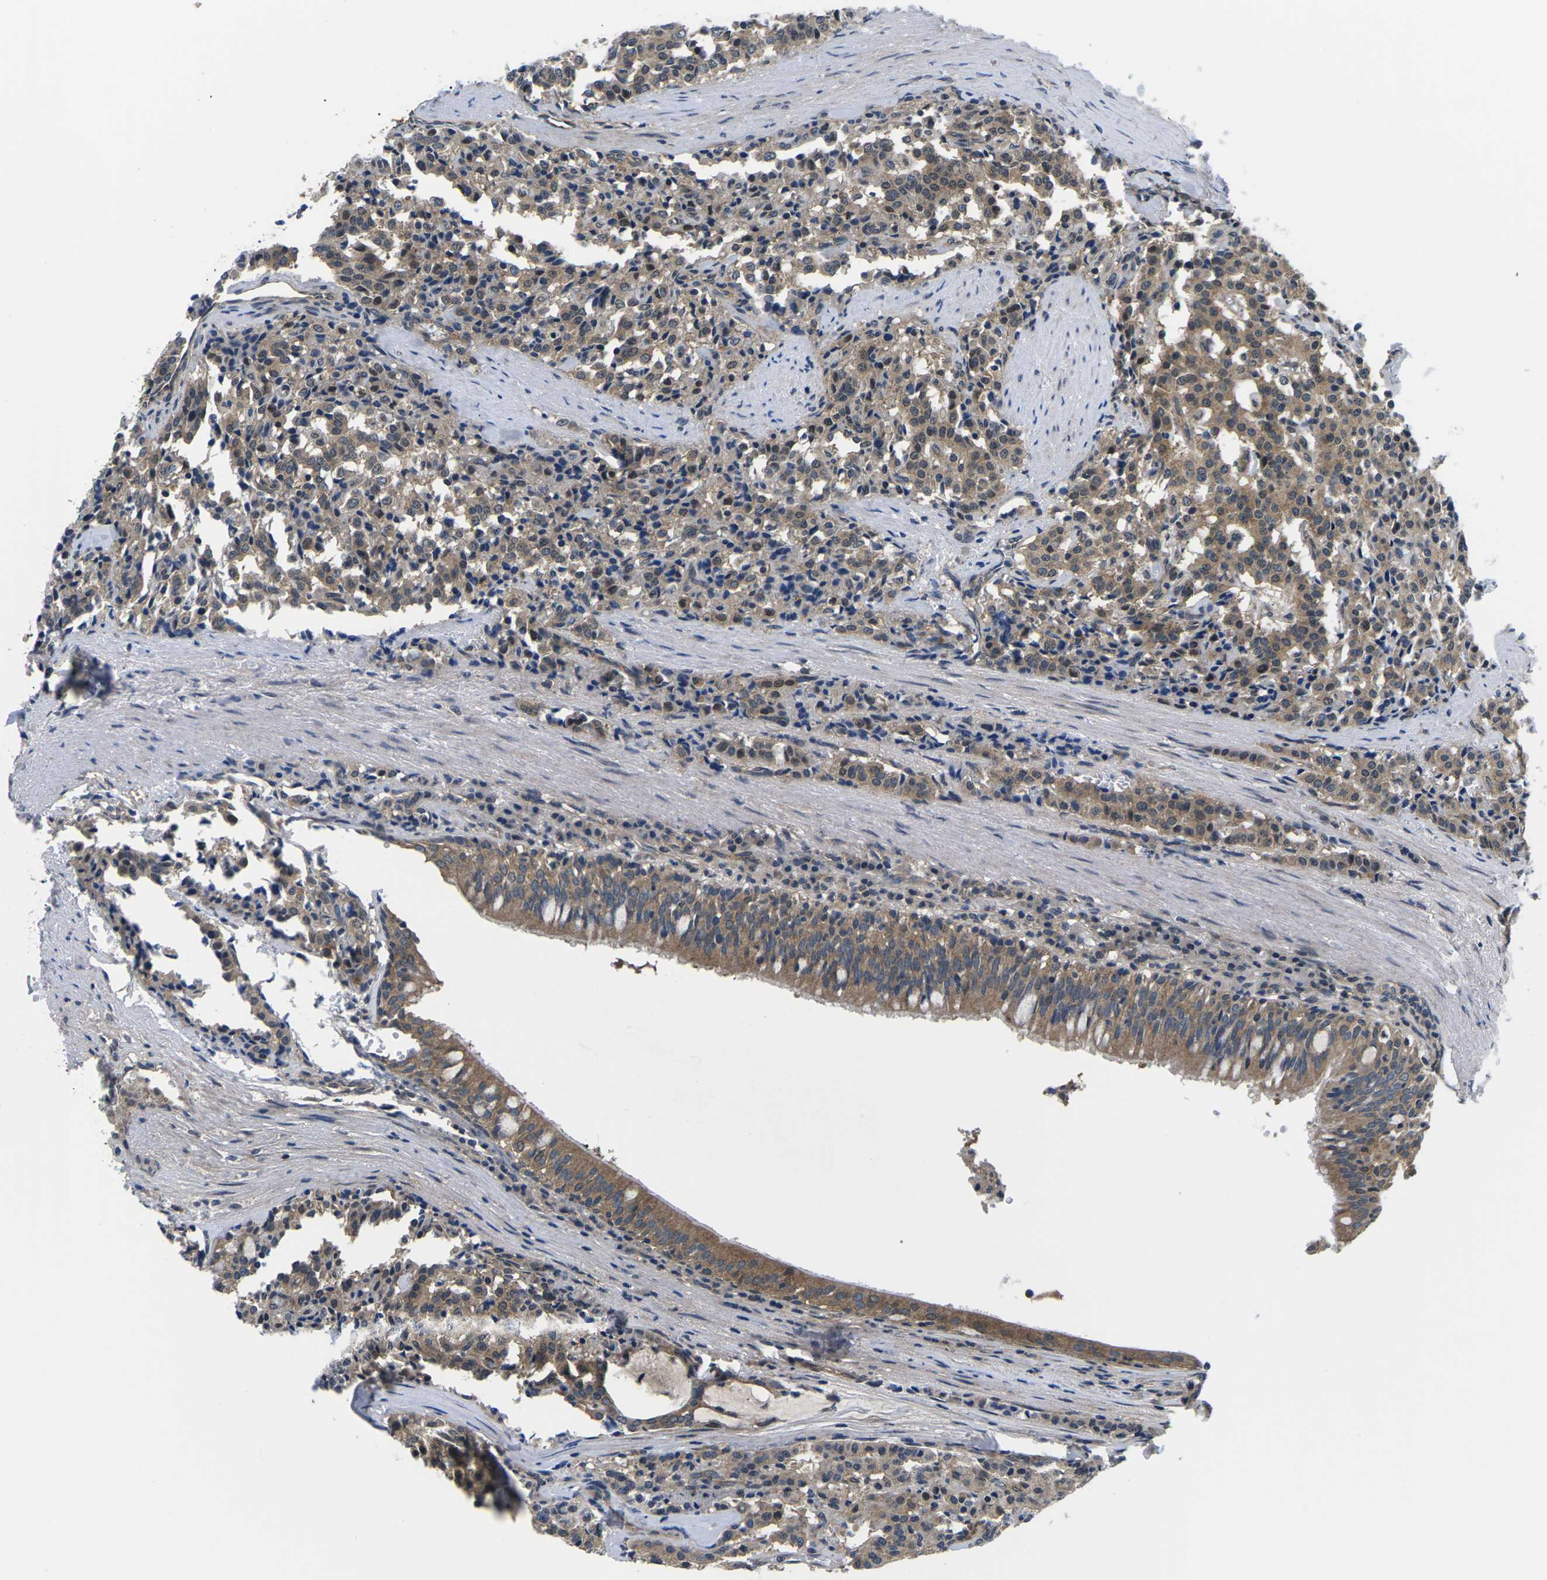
{"staining": {"intensity": "moderate", "quantity": ">75%", "location": "cytoplasmic/membranous"}, "tissue": "carcinoid", "cell_type": "Tumor cells", "image_type": "cancer", "snomed": [{"axis": "morphology", "description": "Carcinoid, malignant, NOS"}, {"axis": "topography", "description": "Lung"}], "caption": "Carcinoid stained with immunohistochemistry (IHC) reveals moderate cytoplasmic/membranous expression in approximately >75% of tumor cells.", "gene": "GSK3B", "patient": {"sex": "male", "age": 30}}